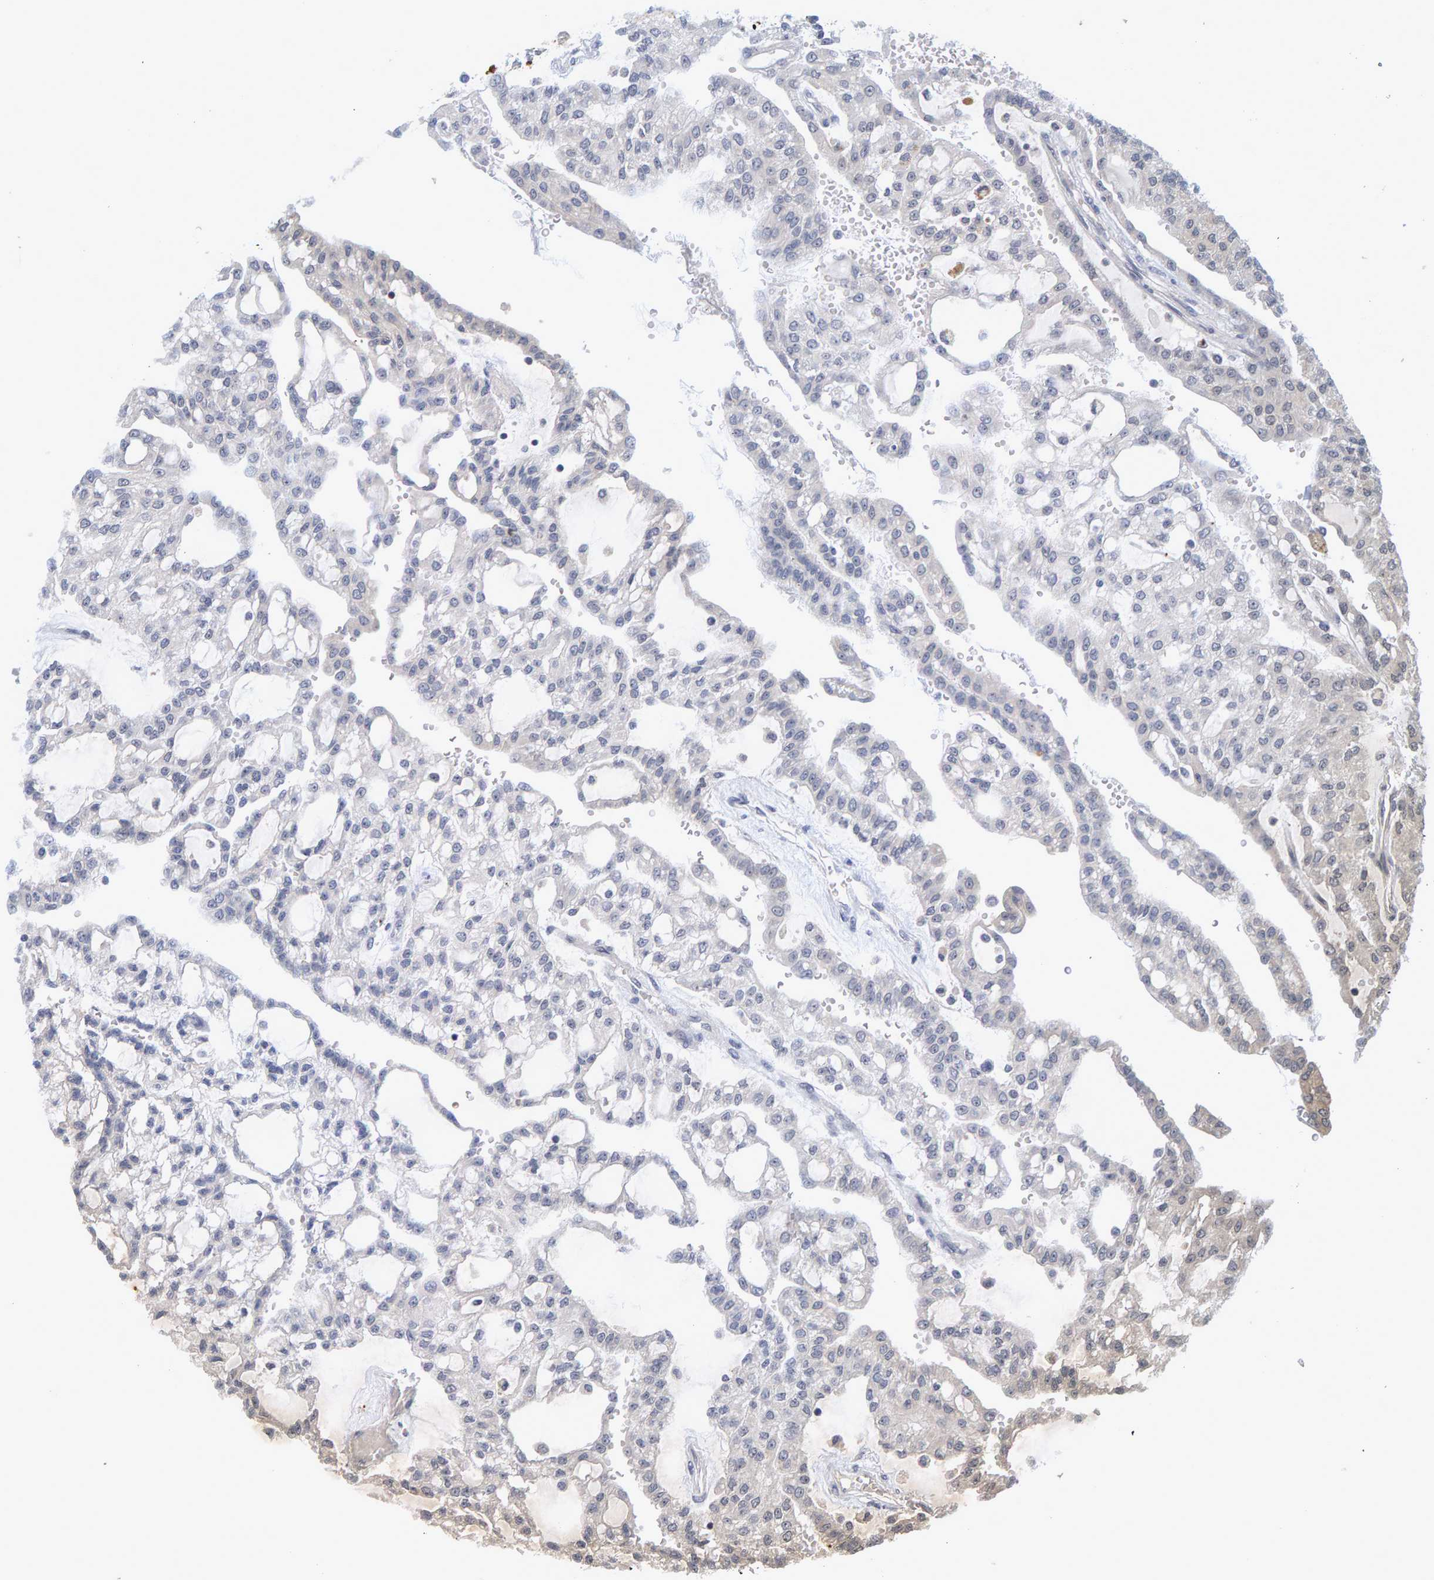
{"staining": {"intensity": "negative", "quantity": "none", "location": "none"}, "tissue": "renal cancer", "cell_type": "Tumor cells", "image_type": "cancer", "snomed": [{"axis": "morphology", "description": "Adenocarcinoma, NOS"}, {"axis": "topography", "description": "Kidney"}], "caption": "Histopathology image shows no protein expression in tumor cells of renal cancer (adenocarcinoma) tissue.", "gene": "ZNF77", "patient": {"sex": "male", "age": 63}}